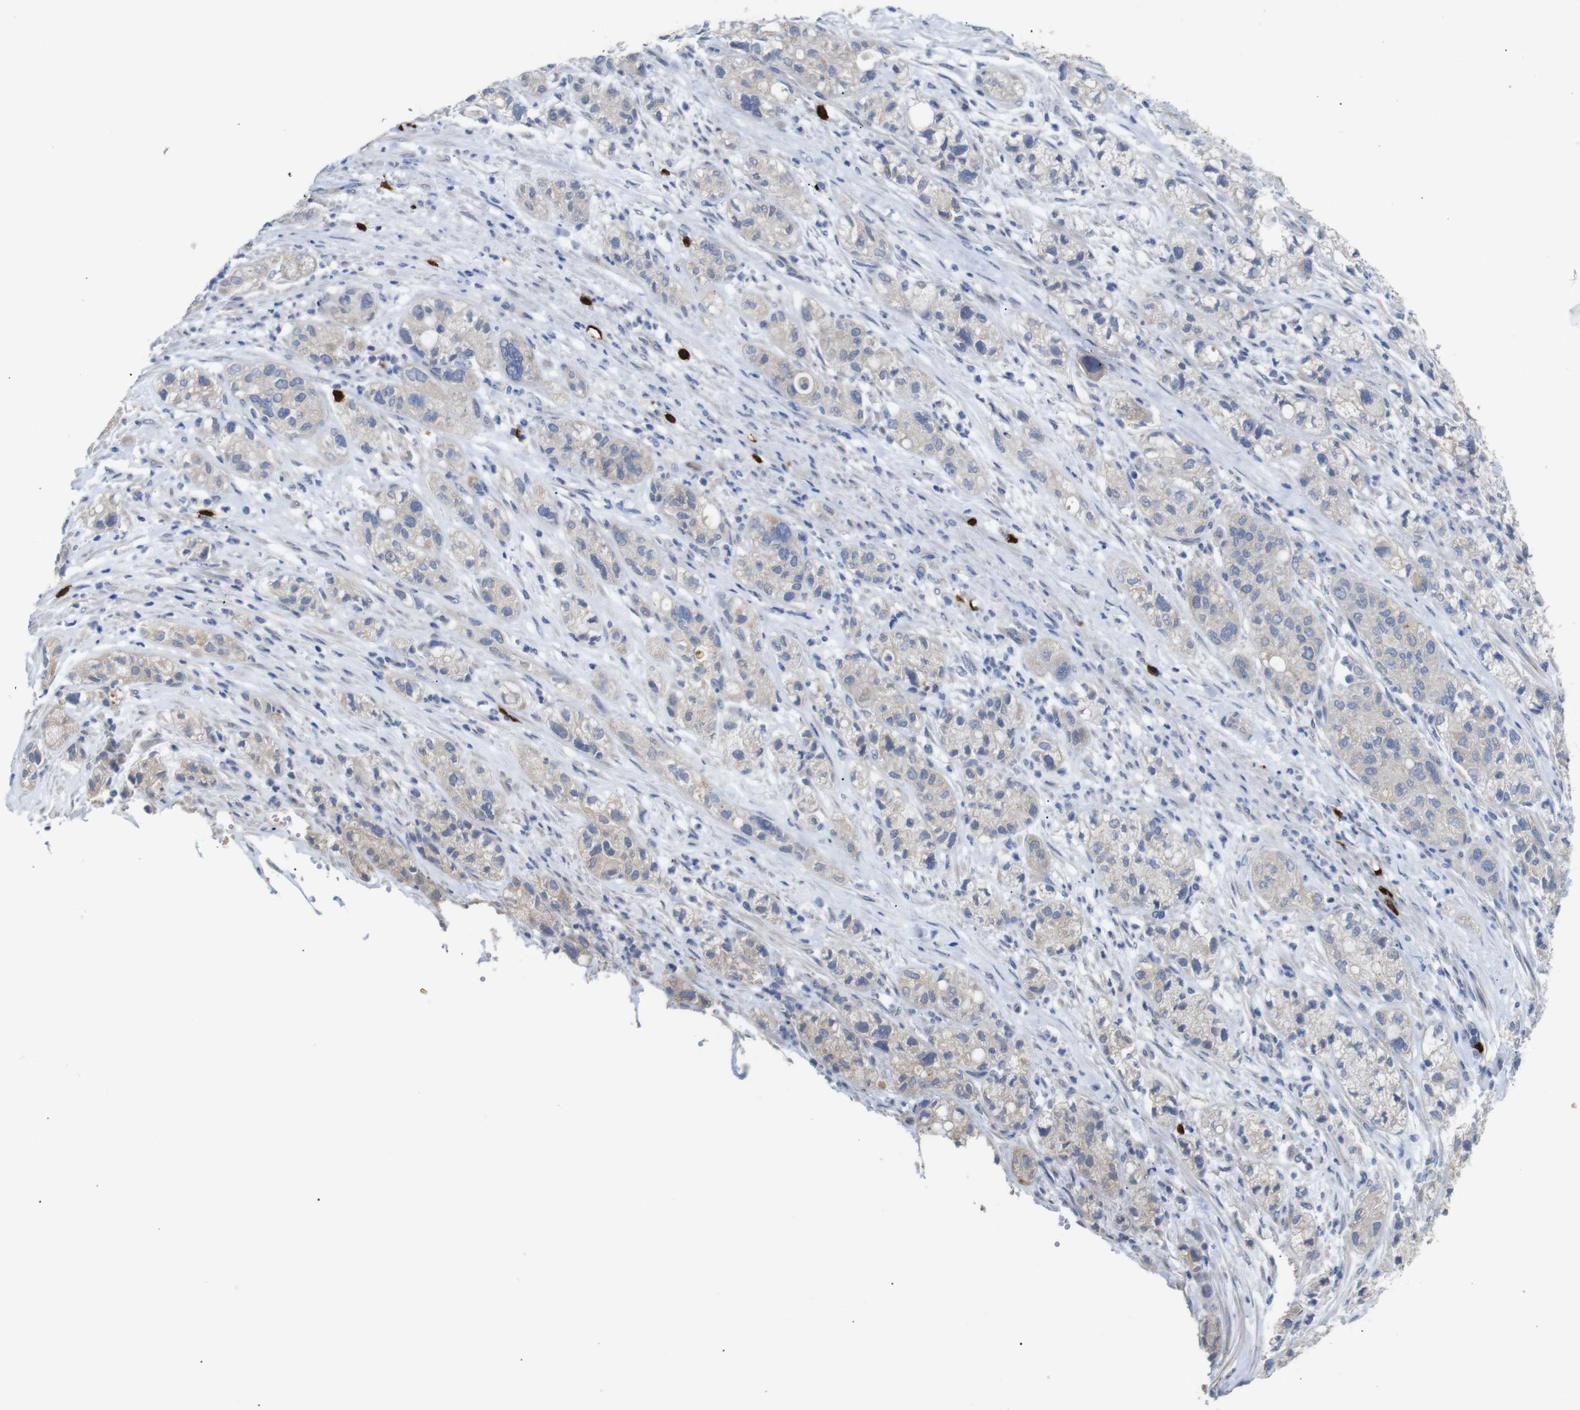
{"staining": {"intensity": "weak", "quantity": "25%-75%", "location": "cytoplasmic/membranous"}, "tissue": "pancreatic cancer", "cell_type": "Tumor cells", "image_type": "cancer", "snomed": [{"axis": "morphology", "description": "Adenocarcinoma, NOS"}, {"axis": "topography", "description": "Pancreas"}], "caption": "The histopathology image shows a brown stain indicating the presence of a protein in the cytoplasmic/membranous of tumor cells in pancreatic cancer (adenocarcinoma). The protein of interest is shown in brown color, while the nuclei are stained blue.", "gene": "ALOX15", "patient": {"sex": "female", "age": 78}}